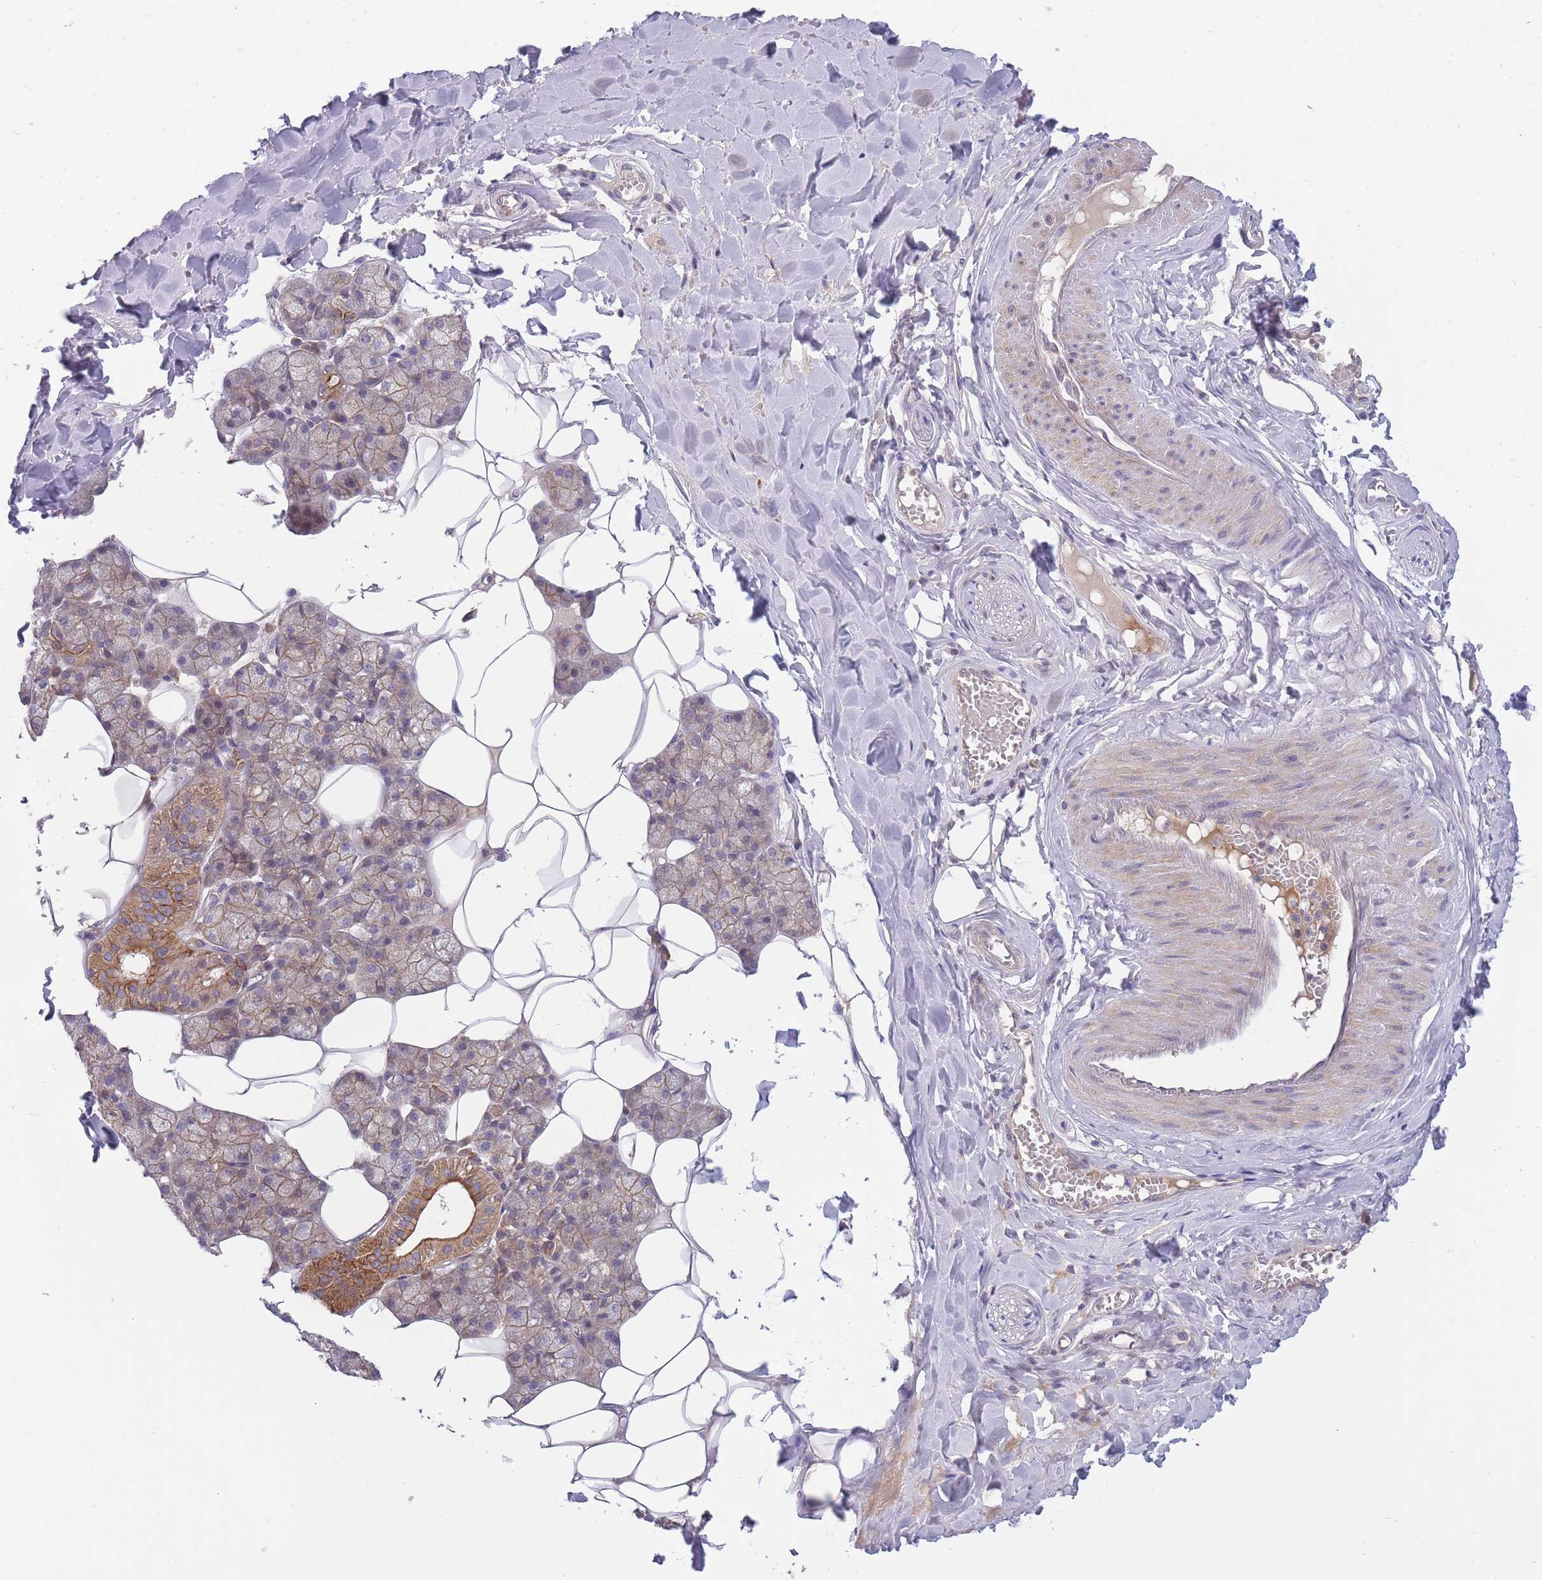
{"staining": {"intensity": "moderate", "quantity": "25%-75%", "location": "cytoplasmic/membranous"}, "tissue": "salivary gland", "cell_type": "Glandular cells", "image_type": "normal", "snomed": [{"axis": "morphology", "description": "Normal tissue, NOS"}, {"axis": "topography", "description": "Salivary gland"}], "caption": "Immunohistochemistry micrograph of unremarkable salivary gland: salivary gland stained using immunohistochemistry (IHC) exhibits medium levels of moderate protein expression localized specifically in the cytoplasmic/membranous of glandular cells, appearing as a cytoplasmic/membranous brown color.", "gene": "PFDN6", "patient": {"sex": "male", "age": 62}}